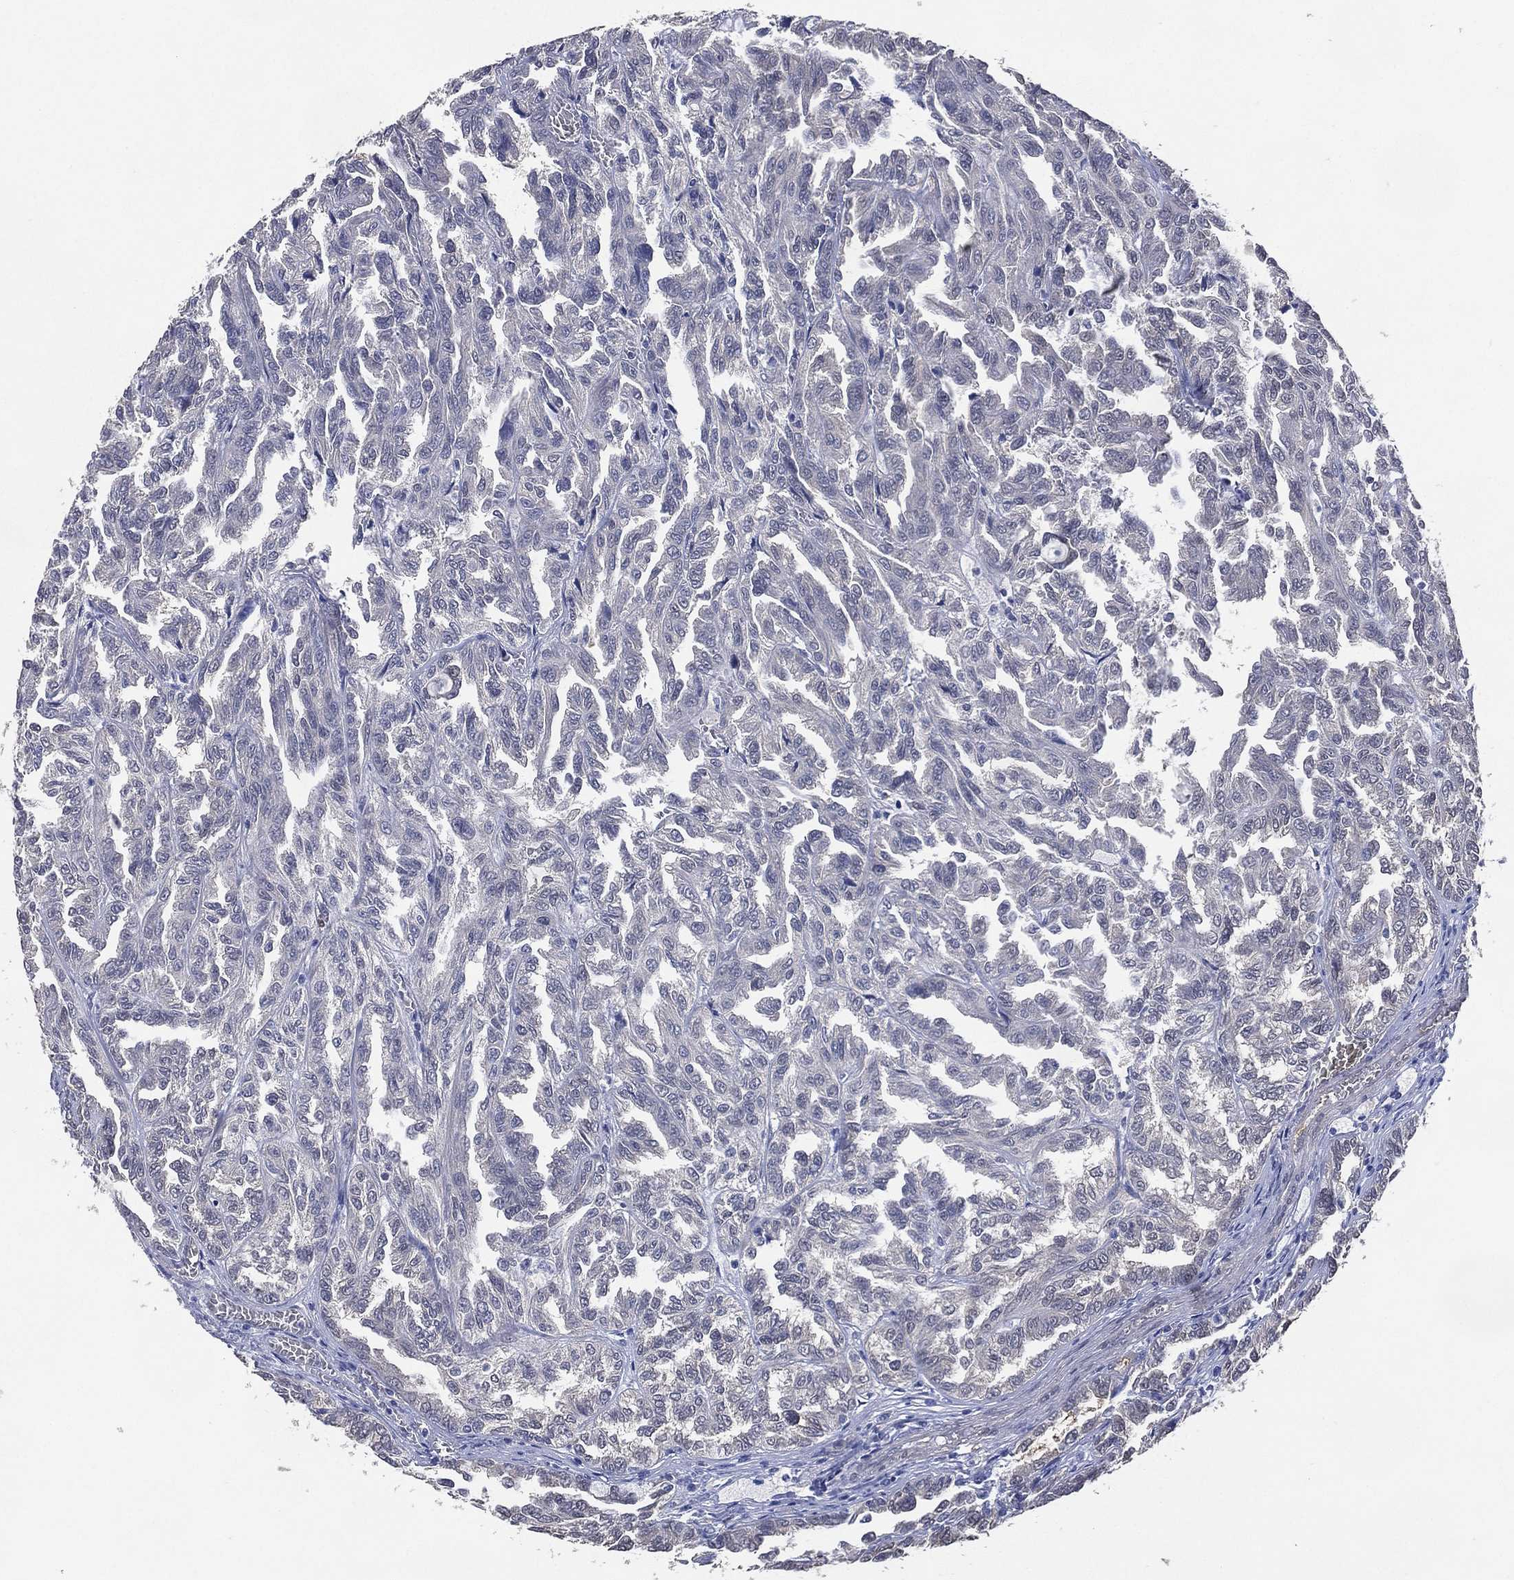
{"staining": {"intensity": "negative", "quantity": "none", "location": "none"}, "tissue": "renal cancer", "cell_type": "Tumor cells", "image_type": "cancer", "snomed": [{"axis": "morphology", "description": "Adenocarcinoma, NOS"}, {"axis": "topography", "description": "Kidney"}], "caption": "Immunohistochemistry (IHC) image of human renal cancer (adenocarcinoma) stained for a protein (brown), which demonstrates no expression in tumor cells.", "gene": "AK1", "patient": {"sex": "male", "age": 79}}